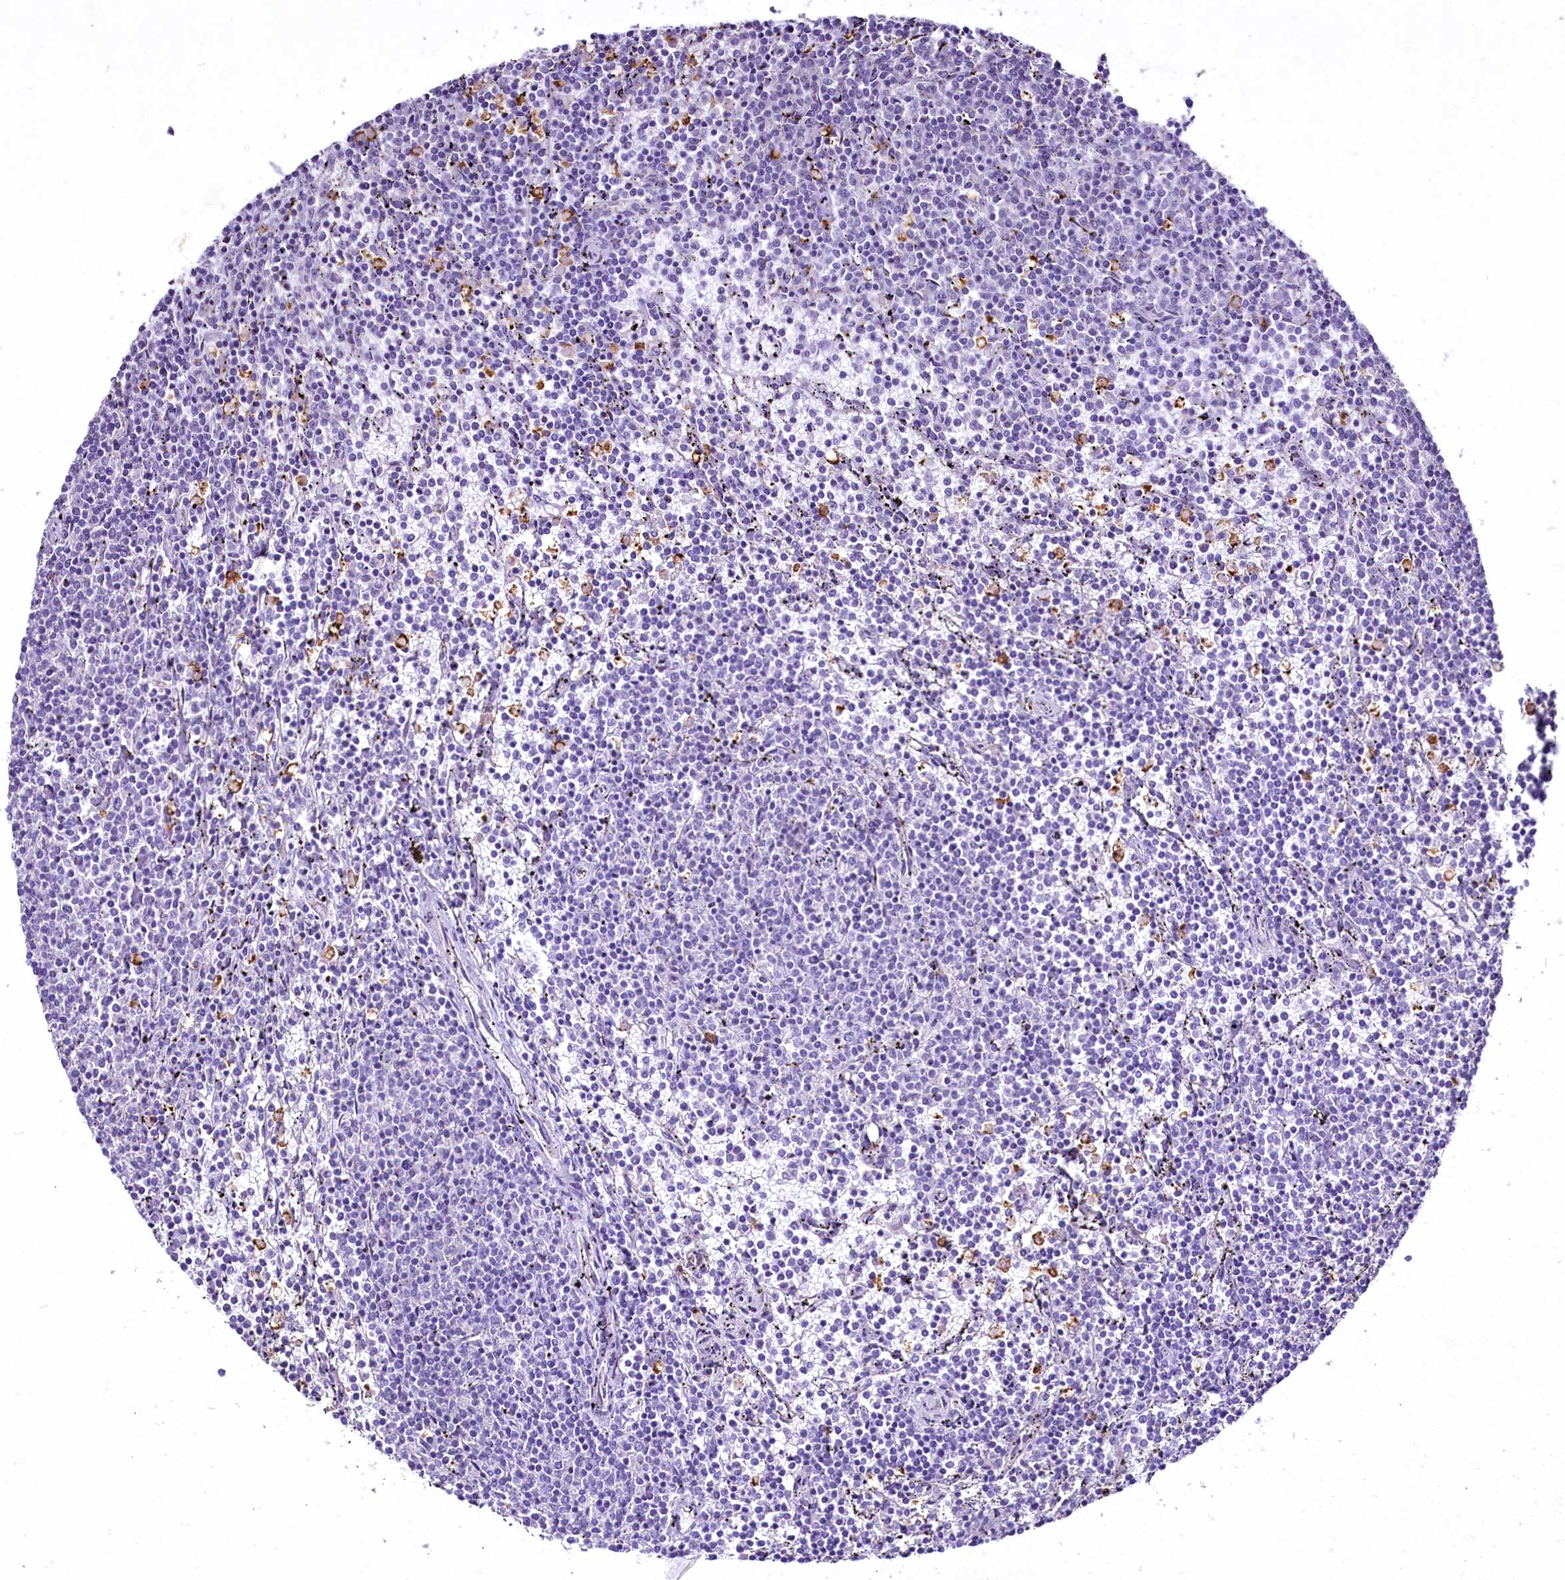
{"staining": {"intensity": "negative", "quantity": "none", "location": "none"}, "tissue": "lymphoma", "cell_type": "Tumor cells", "image_type": "cancer", "snomed": [{"axis": "morphology", "description": "Malignant lymphoma, non-Hodgkin's type, Low grade"}, {"axis": "topography", "description": "Spleen"}], "caption": "A high-resolution photomicrograph shows immunohistochemistry (IHC) staining of low-grade malignant lymphoma, non-Hodgkin's type, which exhibits no significant positivity in tumor cells. (Immunohistochemistry (ihc), brightfield microscopy, high magnification).", "gene": "FAM209B", "patient": {"sex": "female", "age": 50}}